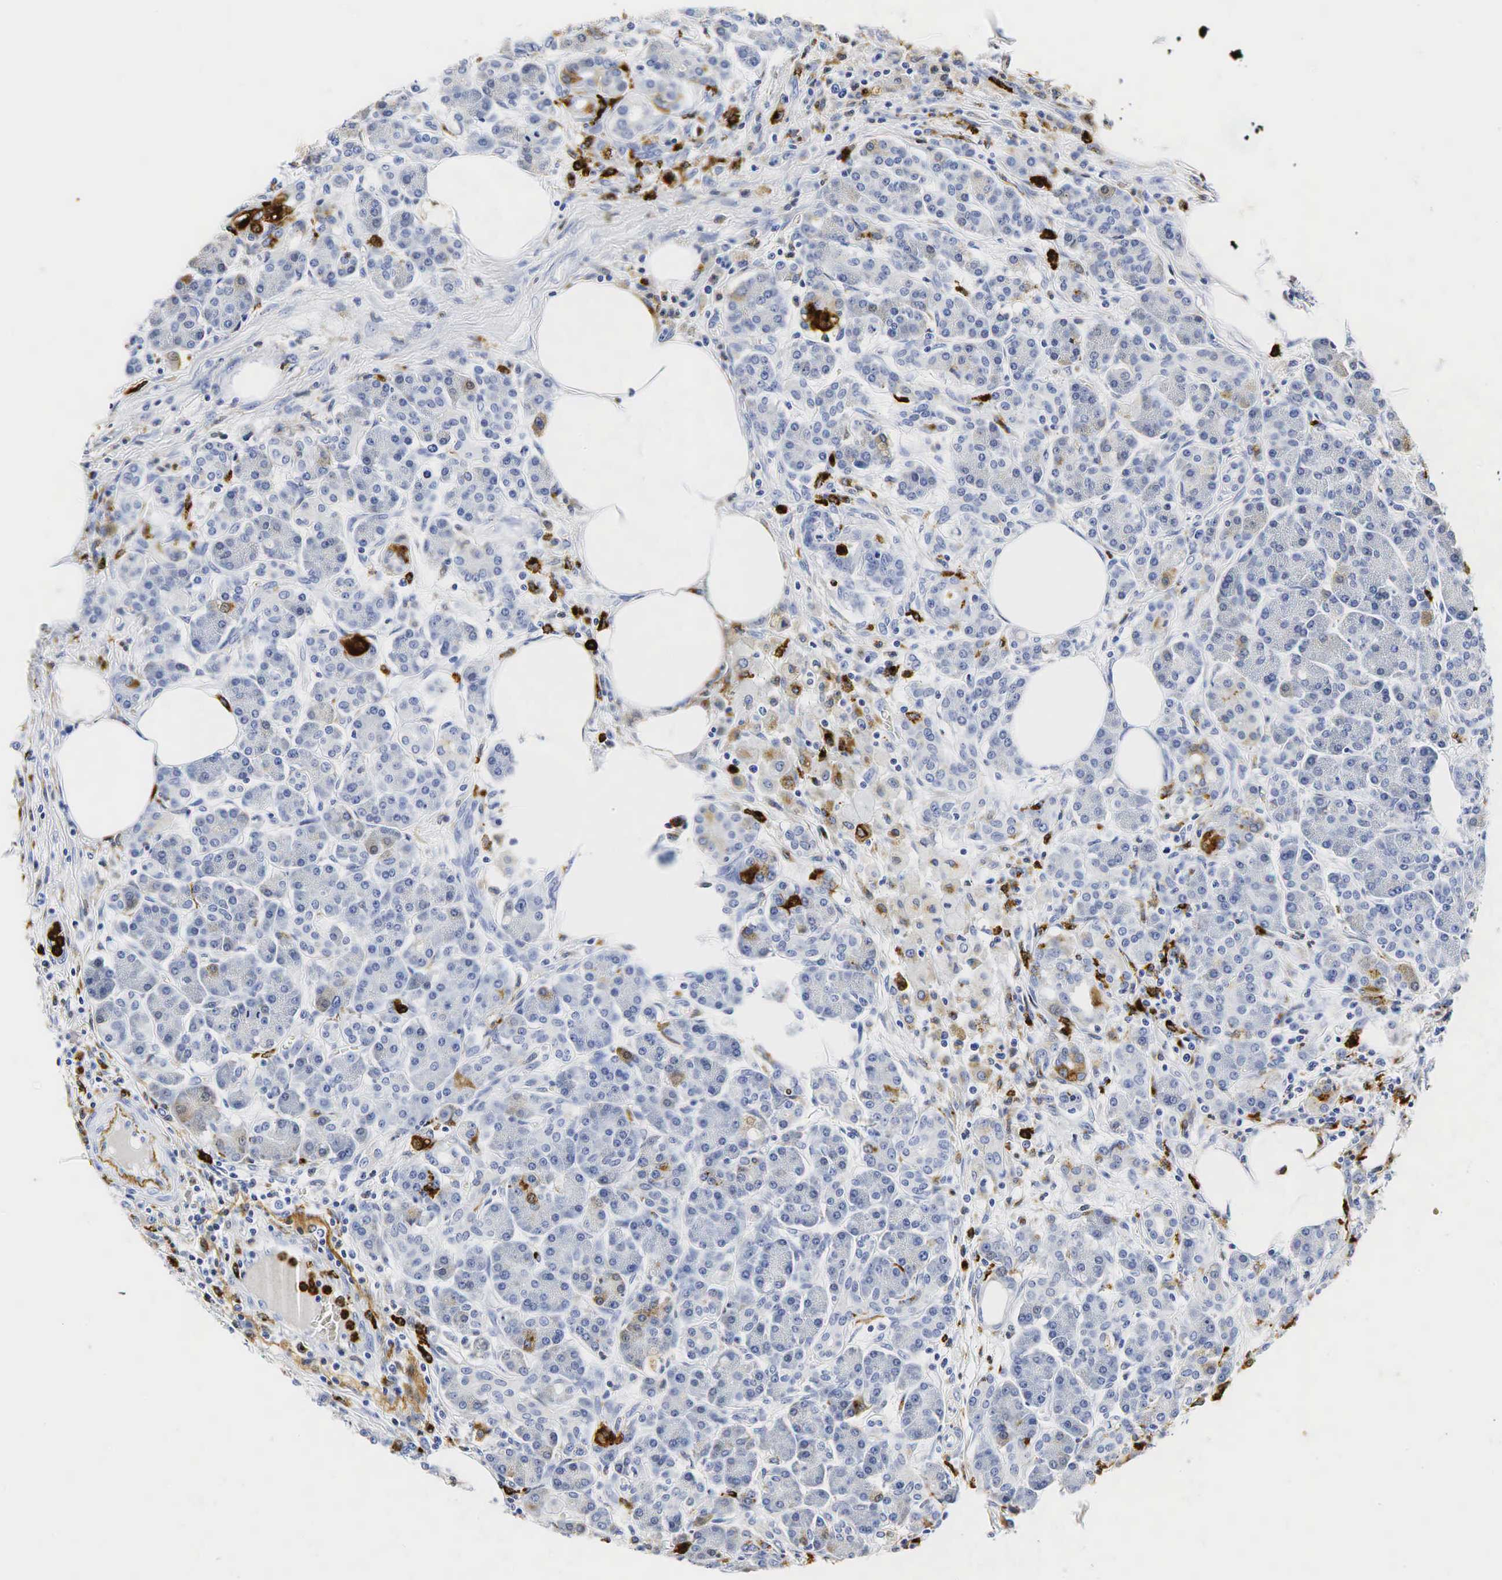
{"staining": {"intensity": "weak", "quantity": "<25%", "location": "cytoplasmic/membranous"}, "tissue": "pancreas", "cell_type": "Exocrine glandular cells", "image_type": "normal", "snomed": [{"axis": "morphology", "description": "Normal tissue, NOS"}, {"axis": "topography", "description": "Pancreas"}], "caption": "Immunohistochemical staining of unremarkable human pancreas reveals no significant staining in exocrine glandular cells.", "gene": "LYZ", "patient": {"sex": "female", "age": 73}}